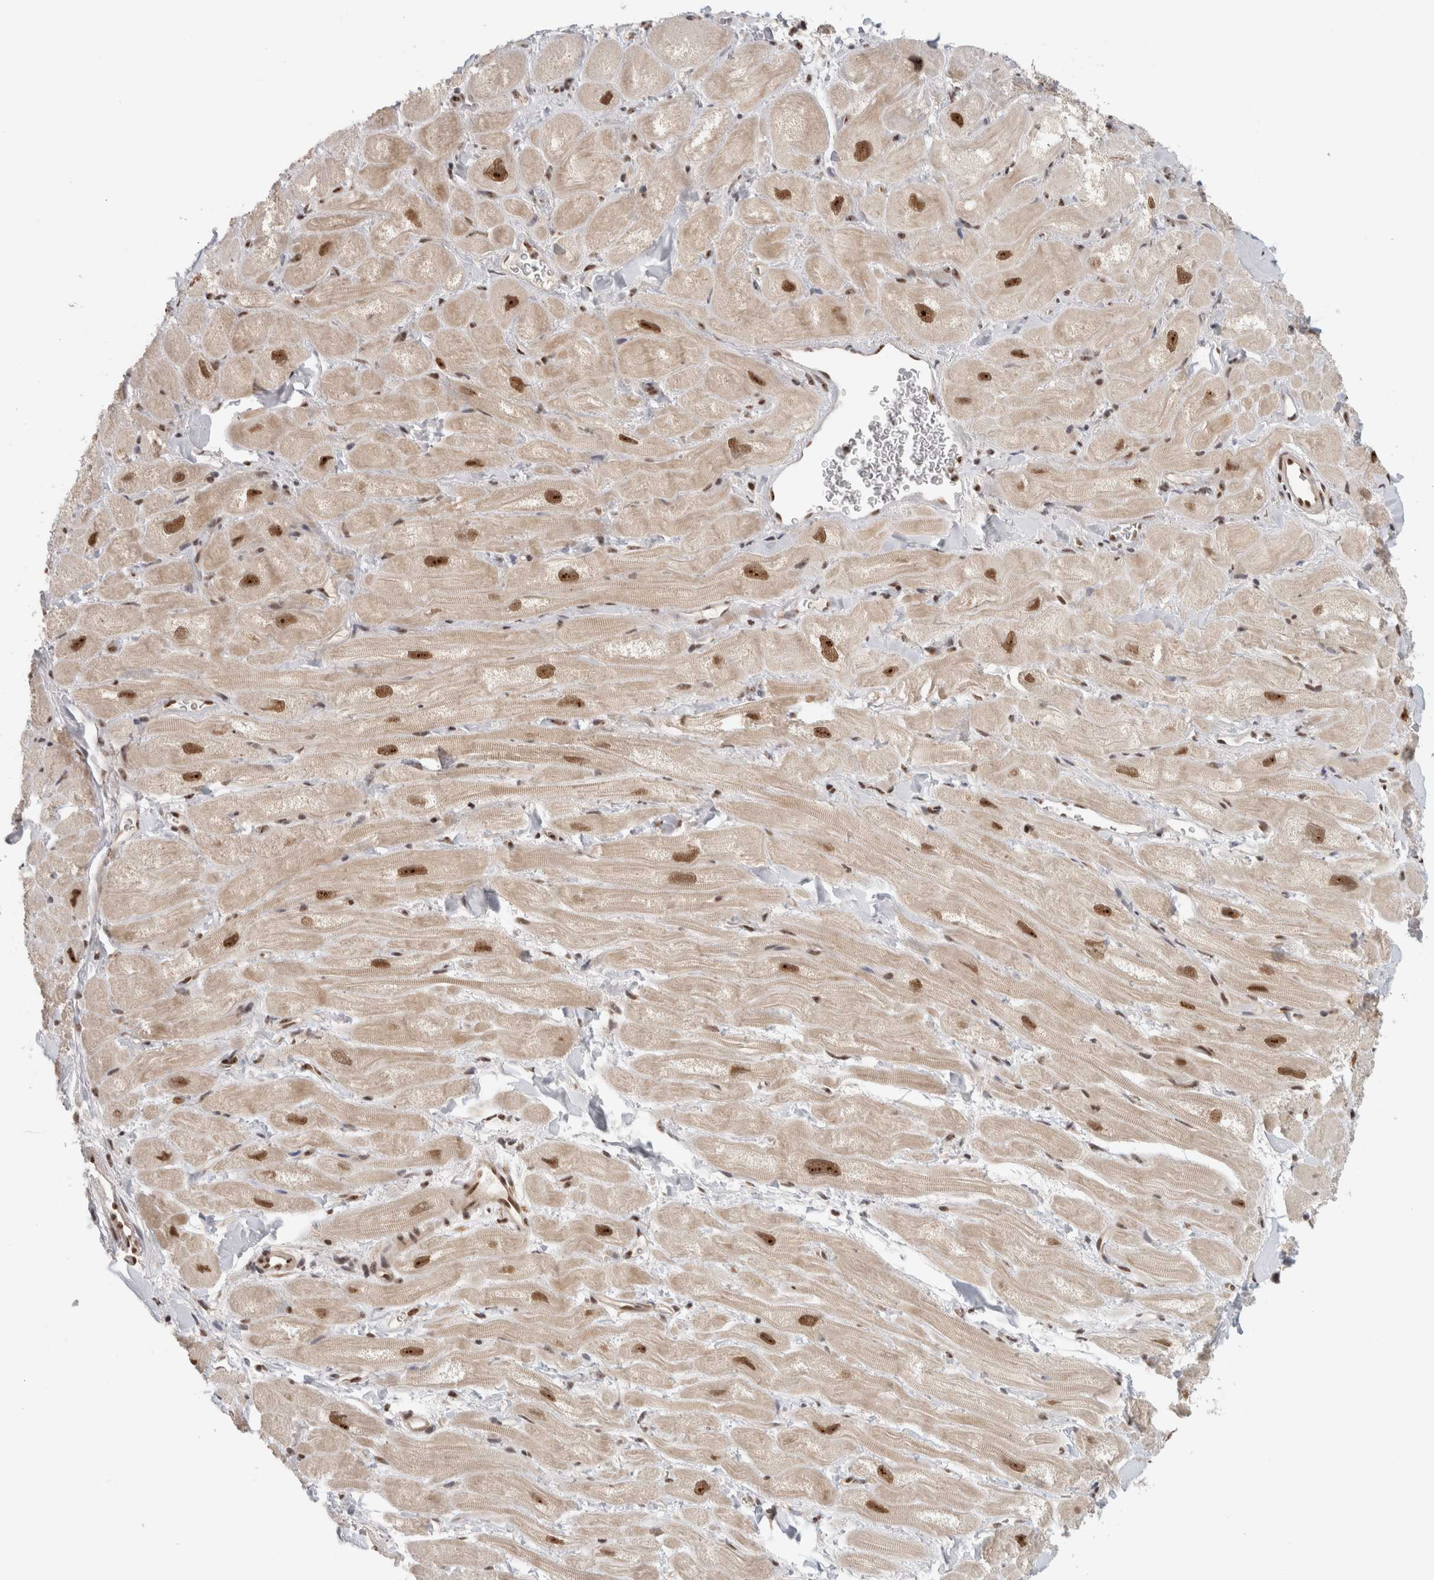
{"staining": {"intensity": "moderate", "quantity": ">75%", "location": "nuclear"}, "tissue": "heart muscle", "cell_type": "Cardiomyocytes", "image_type": "normal", "snomed": [{"axis": "morphology", "description": "Normal tissue, NOS"}, {"axis": "topography", "description": "Heart"}], "caption": "Approximately >75% of cardiomyocytes in normal human heart muscle demonstrate moderate nuclear protein expression as visualized by brown immunohistochemical staining.", "gene": "EBNA1BP2", "patient": {"sex": "male", "age": 49}}